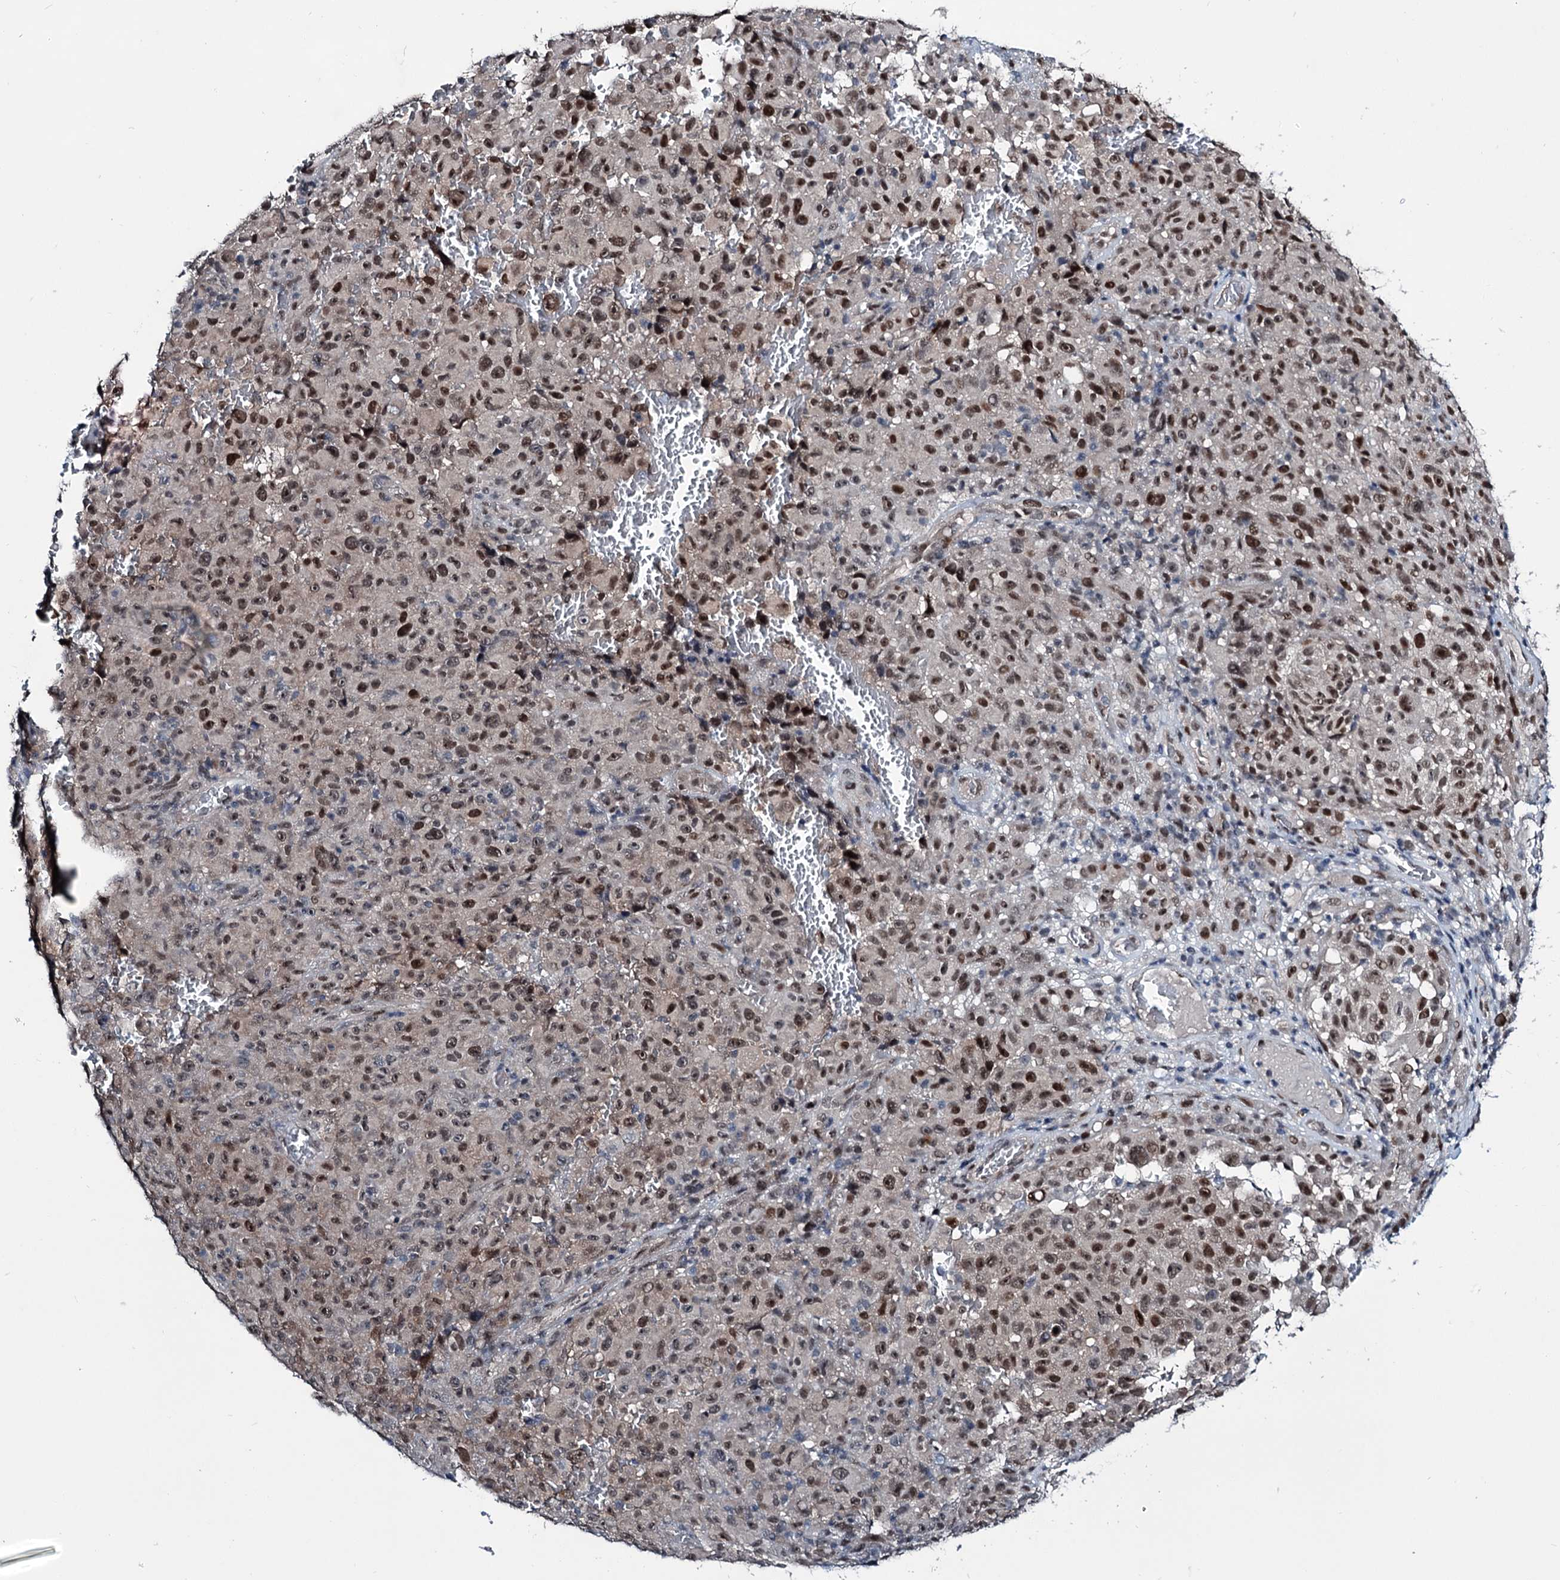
{"staining": {"intensity": "moderate", "quantity": ">75%", "location": "nuclear"}, "tissue": "melanoma", "cell_type": "Tumor cells", "image_type": "cancer", "snomed": [{"axis": "morphology", "description": "Malignant melanoma, NOS"}, {"axis": "topography", "description": "Skin"}], "caption": "Immunohistochemistry (IHC) photomicrograph of neoplastic tissue: human melanoma stained using IHC reveals medium levels of moderate protein expression localized specifically in the nuclear of tumor cells, appearing as a nuclear brown color.", "gene": "DCUN1D4", "patient": {"sex": "female", "age": 82}}